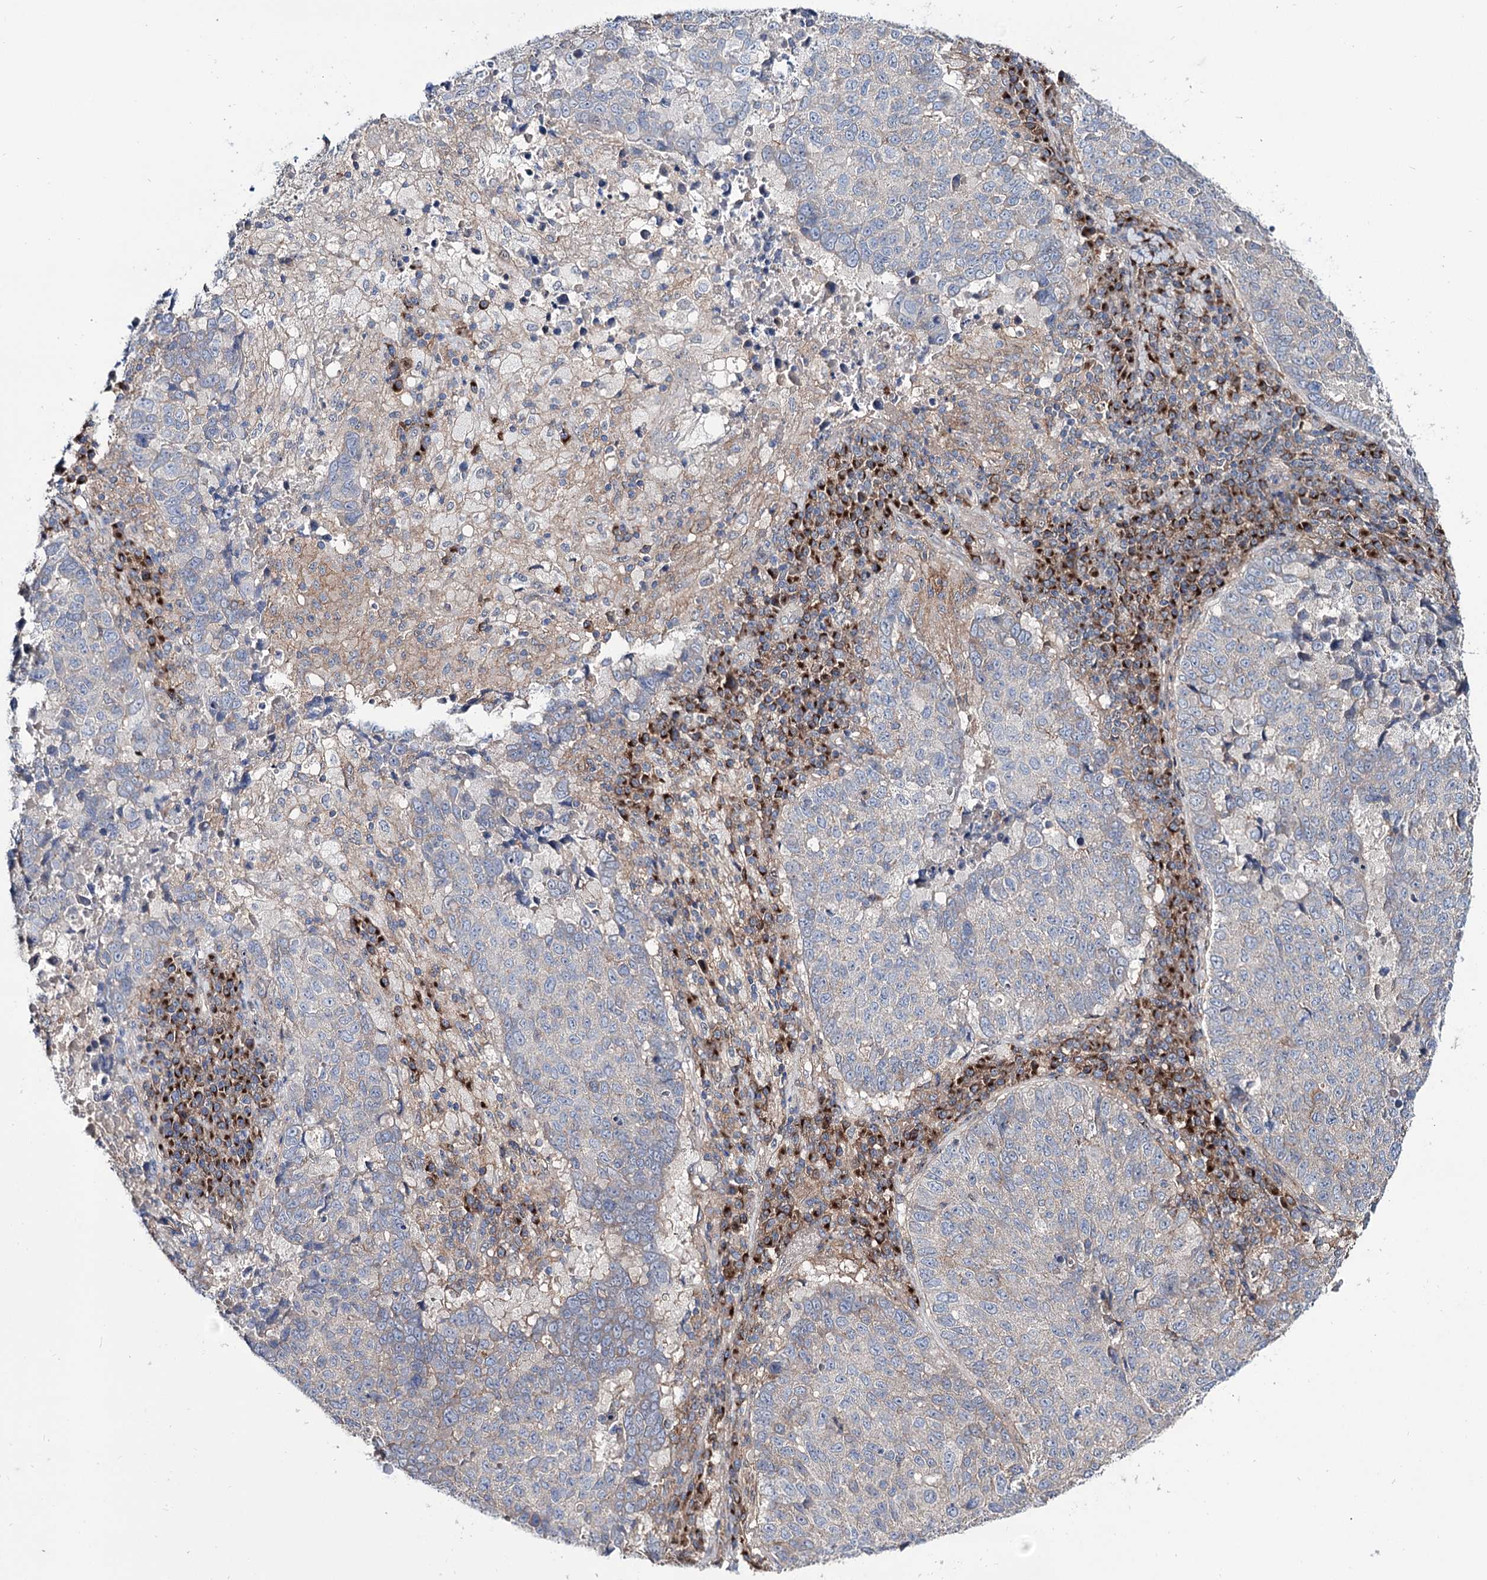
{"staining": {"intensity": "weak", "quantity": "<25%", "location": "cytoplasmic/membranous"}, "tissue": "lung cancer", "cell_type": "Tumor cells", "image_type": "cancer", "snomed": [{"axis": "morphology", "description": "Squamous cell carcinoma, NOS"}, {"axis": "topography", "description": "Lung"}], "caption": "Photomicrograph shows no protein staining in tumor cells of lung cancer tissue.", "gene": "SEC24A", "patient": {"sex": "male", "age": 73}}